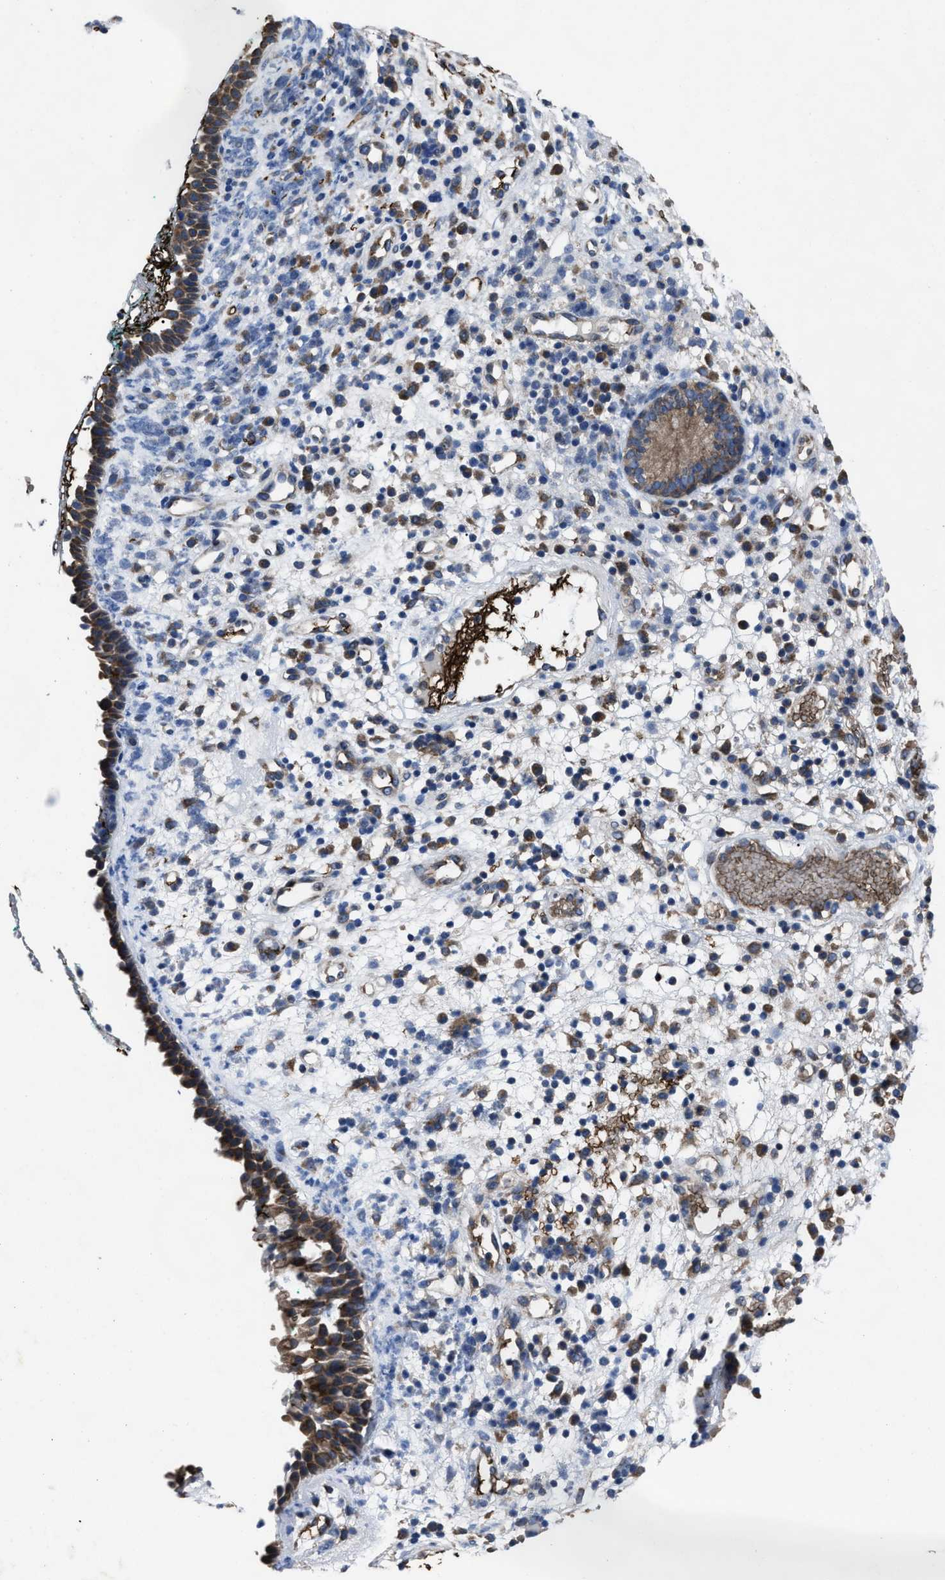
{"staining": {"intensity": "strong", "quantity": ">75%", "location": "cytoplasmic/membranous"}, "tissue": "nasopharynx", "cell_type": "Respiratory epithelial cells", "image_type": "normal", "snomed": [{"axis": "morphology", "description": "Normal tissue, NOS"}, {"axis": "morphology", "description": "Basal cell carcinoma"}, {"axis": "topography", "description": "Cartilage tissue"}, {"axis": "topography", "description": "Nasopharynx"}, {"axis": "topography", "description": "Oral tissue"}], "caption": "Strong cytoplasmic/membranous expression is present in about >75% of respiratory epithelial cells in normal nasopharynx. Using DAB (3,3'-diaminobenzidine) (brown) and hematoxylin (blue) stains, captured at high magnification using brightfield microscopy.", "gene": "UPF1", "patient": {"sex": "female", "age": 77}}